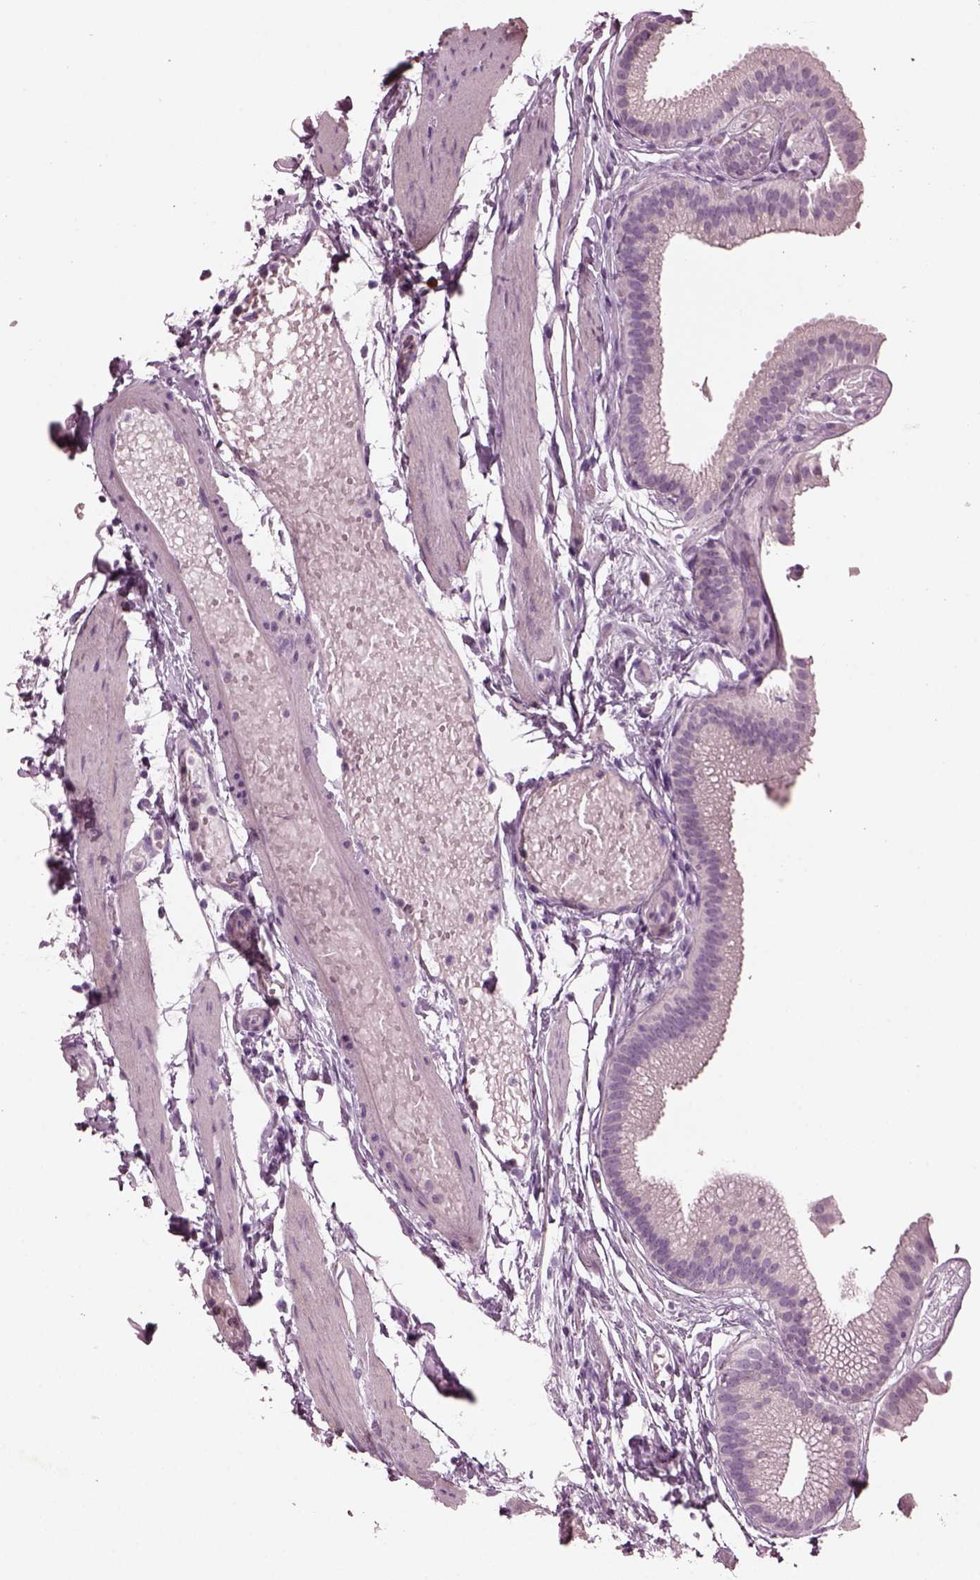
{"staining": {"intensity": "negative", "quantity": "none", "location": "none"}, "tissue": "gallbladder", "cell_type": "Glandular cells", "image_type": "normal", "snomed": [{"axis": "morphology", "description": "Normal tissue, NOS"}, {"axis": "topography", "description": "Gallbladder"}], "caption": "High power microscopy photomicrograph of an immunohistochemistry (IHC) micrograph of unremarkable gallbladder, revealing no significant positivity in glandular cells.", "gene": "SLAMF8", "patient": {"sex": "female", "age": 45}}